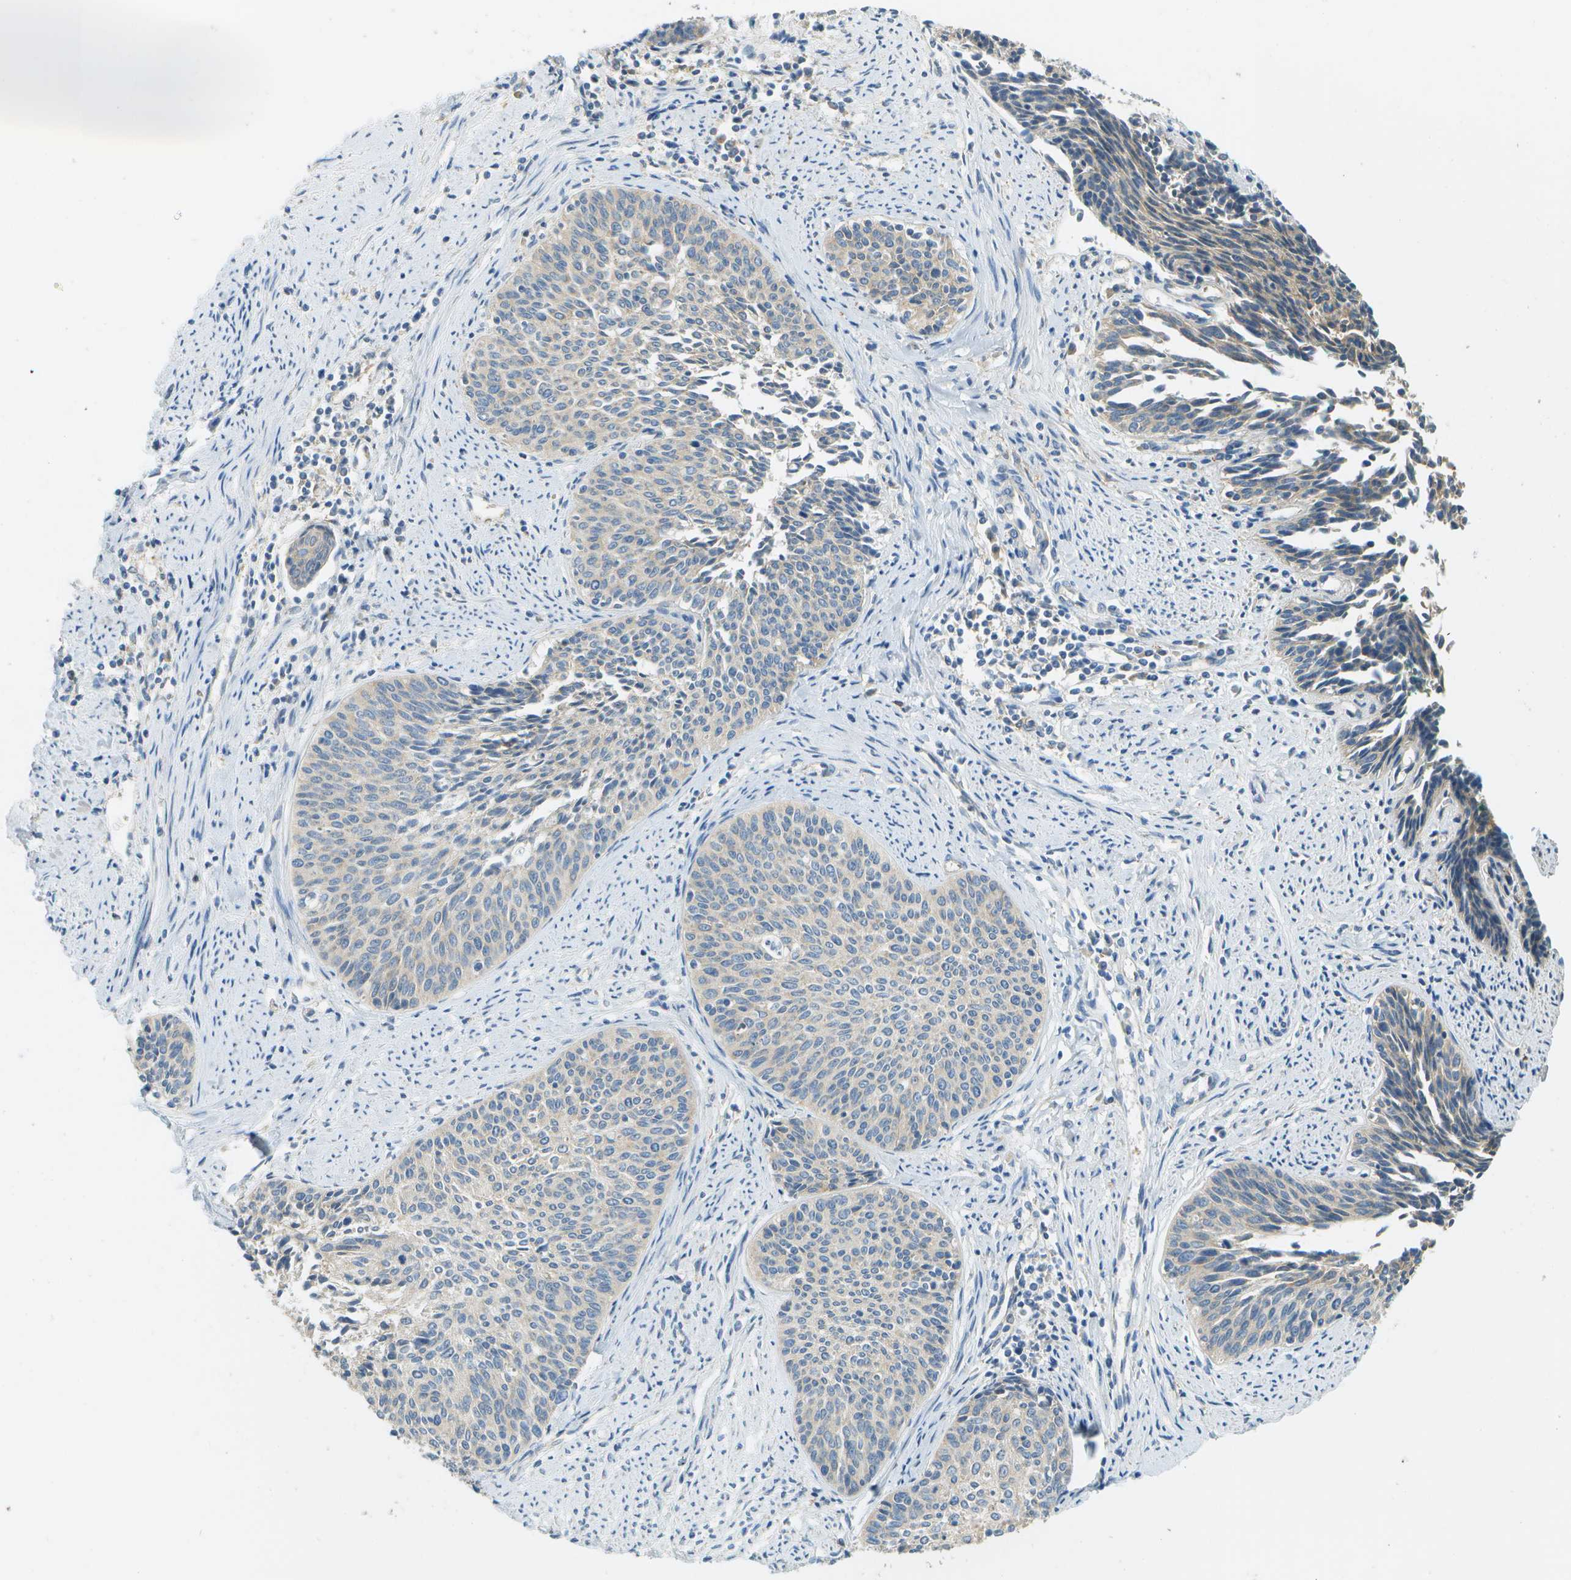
{"staining": {"intensity": "negative", "quantity": "none", "location": "none"}, "tissue": "cervical cancer", "cell_type": "Tumor cells", "image_type": "cancer", "snomed": [{"axis": "morphology", "description": "Squamous cell carcinoma, NOS"}, {"axis": "topography", "description": "Cervix"}], "caption": "Cervical squamous cell carcinoma stained for a protein using IHC exhibits no expression tumor cells.", "gene": "CLTC", "patient": {"sex": "female", "age": 55}}